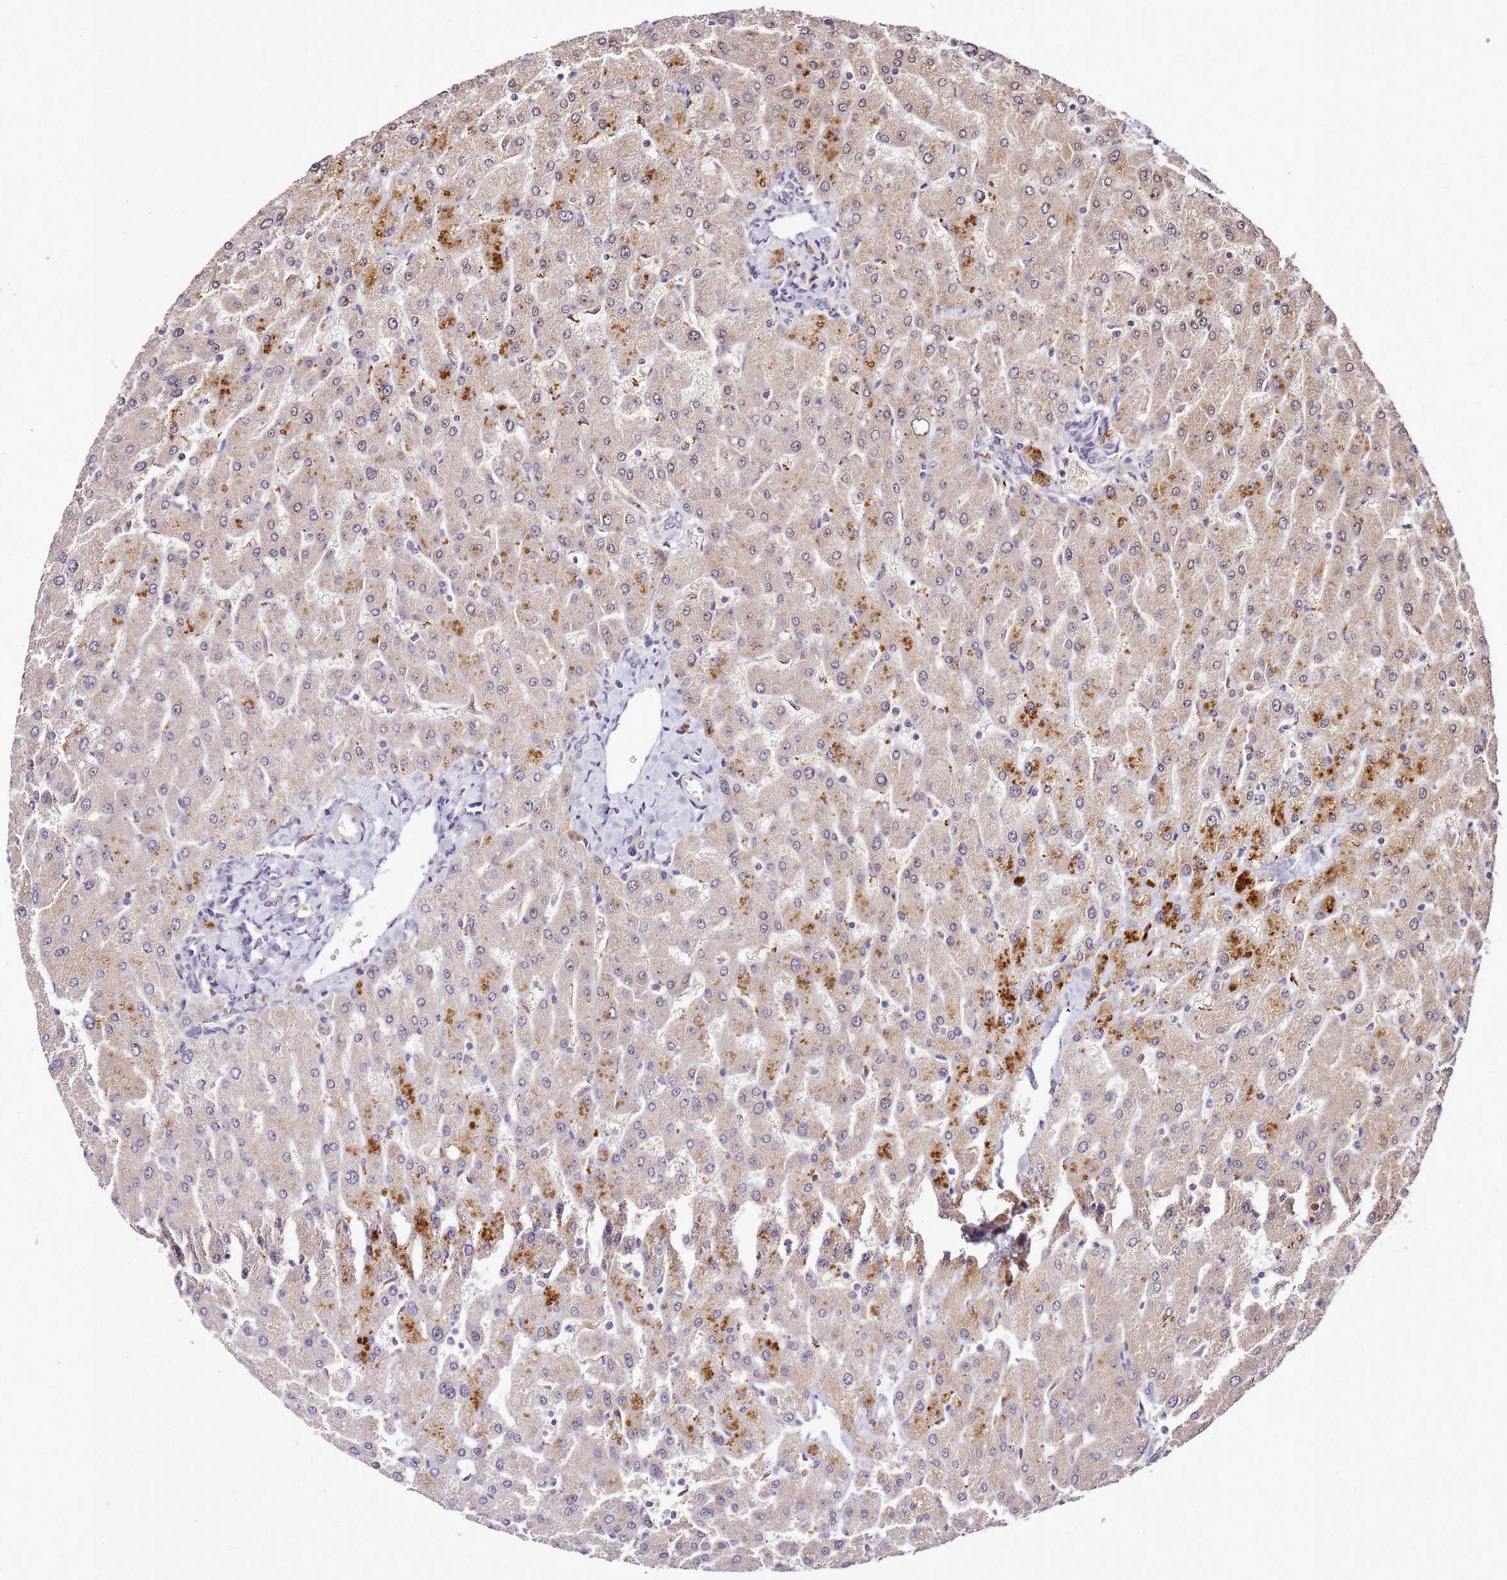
{"staining": {"intensity": "negative", "quantity": "none", "location": "none"}, "tissue": "liver", "cell_type": "Cholangiocytes", "image_type": "normal", "snomed": [{"axis": "morphology", "description": "Normal tissue, NOS"}, {"axis": "topography", "description": "Liver"}], "caption": "A high-resolution micrograph shows IHC staining of unremarkable liver, which exhibits no significant positivity in cholangiocytes.", "gene": "DDX27", "patient": {"sex": "male", "age": 55}}